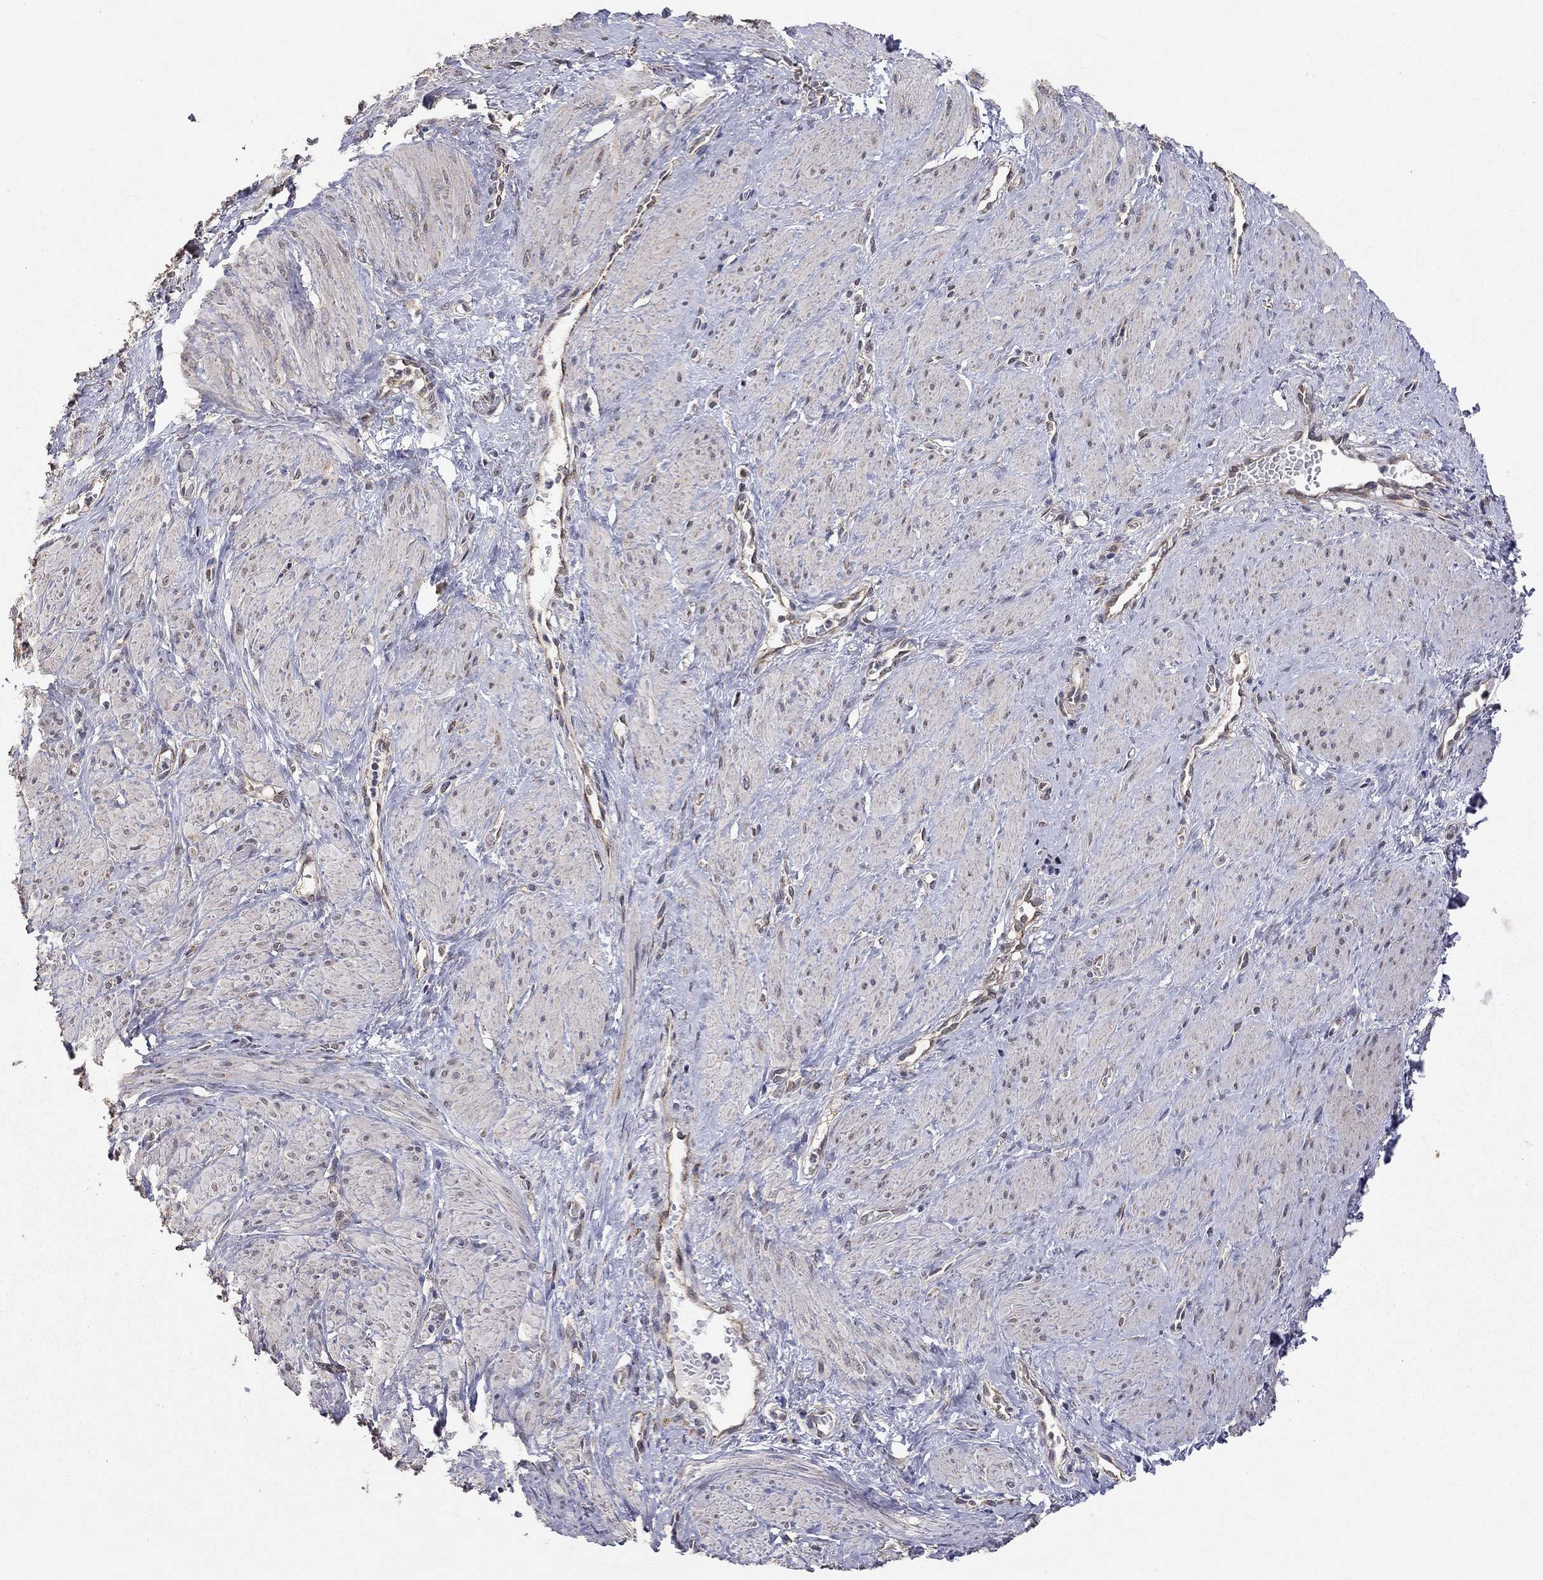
{"staining": {"intensity": "negative", "quantity": "none", "location": "none"}, "tissue": "smooth muscle", "cell_type": "Smooth muscle cells", "image_type": "normal", "snomed": [{"axis": "morphology", "description": "Normal tissue, NOS"}, {"axis": "topography", "description": "Smooth muscle"}, {"axis": "topography", "description": "Uterus"}], "caption": "Smooth muscle was stained to show a protein in brown. There is no significant staining in smooth muscle cells. The staining is performed using DAB brown chromogen with nuclei counter-stained in using hematoxylin.", "gene": "ANKRA2", "patient": {"sex": "female", "age": 39}}